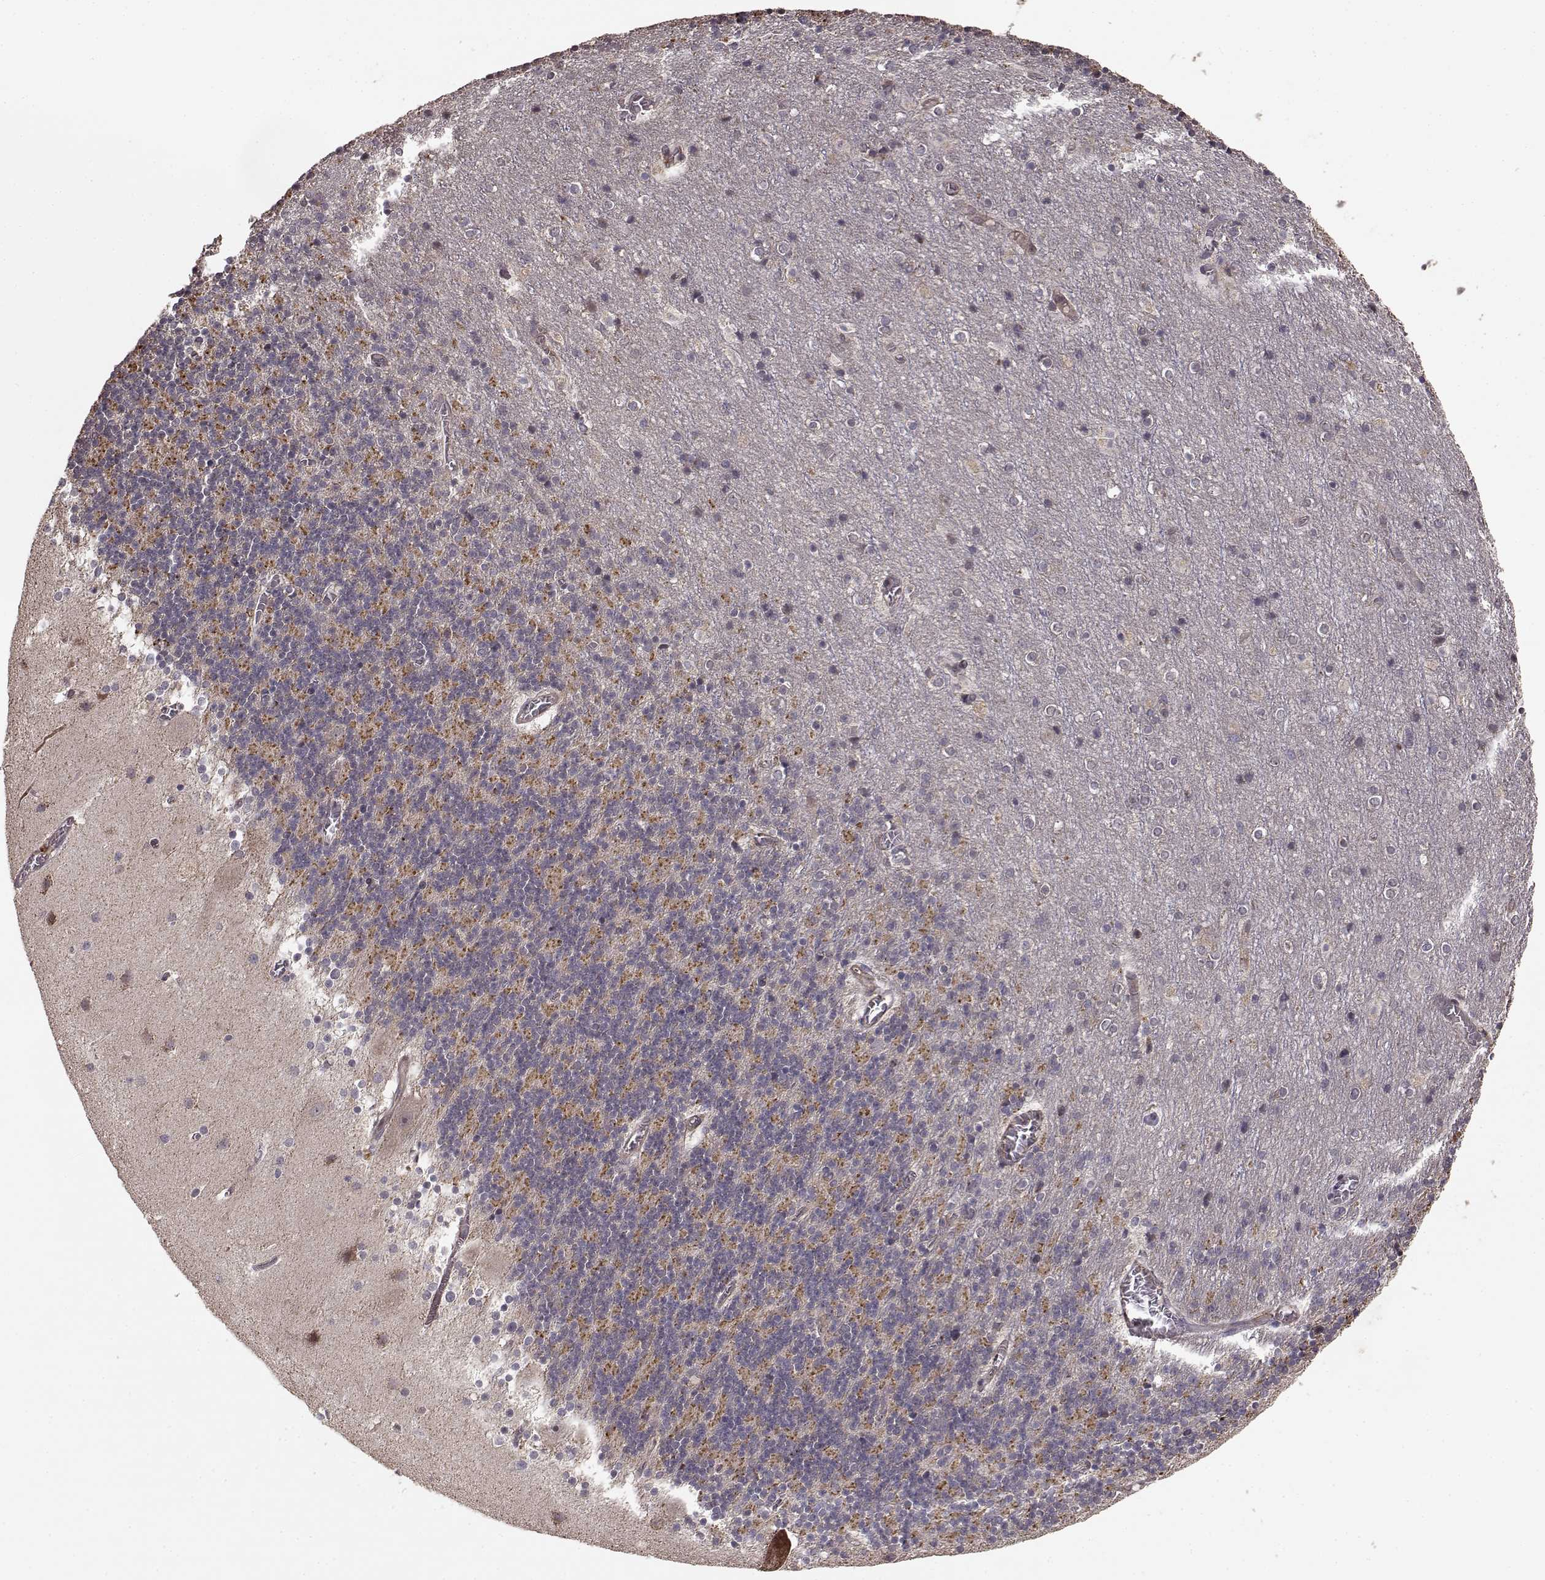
{"staining": {"intensity": "moderate", "quantity": "<25%", "location": "cytoplasmic/membranous"}, "tissue": "cerebellum", "cell_type": "Cells in granular layer", "image_type": "normal", "snomed": [{"axis": "morphology", "description": "Normal tissue, NOS"}, {"axis": "topography", "description": "Cerebellum"}], "caption": "Cells in granular layer exhibit low levels of moderate cytoplasmic/membranous staining in approximately <25% of cells in unremarkable human cerebellum. (DAB IHC with brightfield microscopy, high magnification).", "gene": "BACH2", "patient": {"sex": "male", "age": 70}}